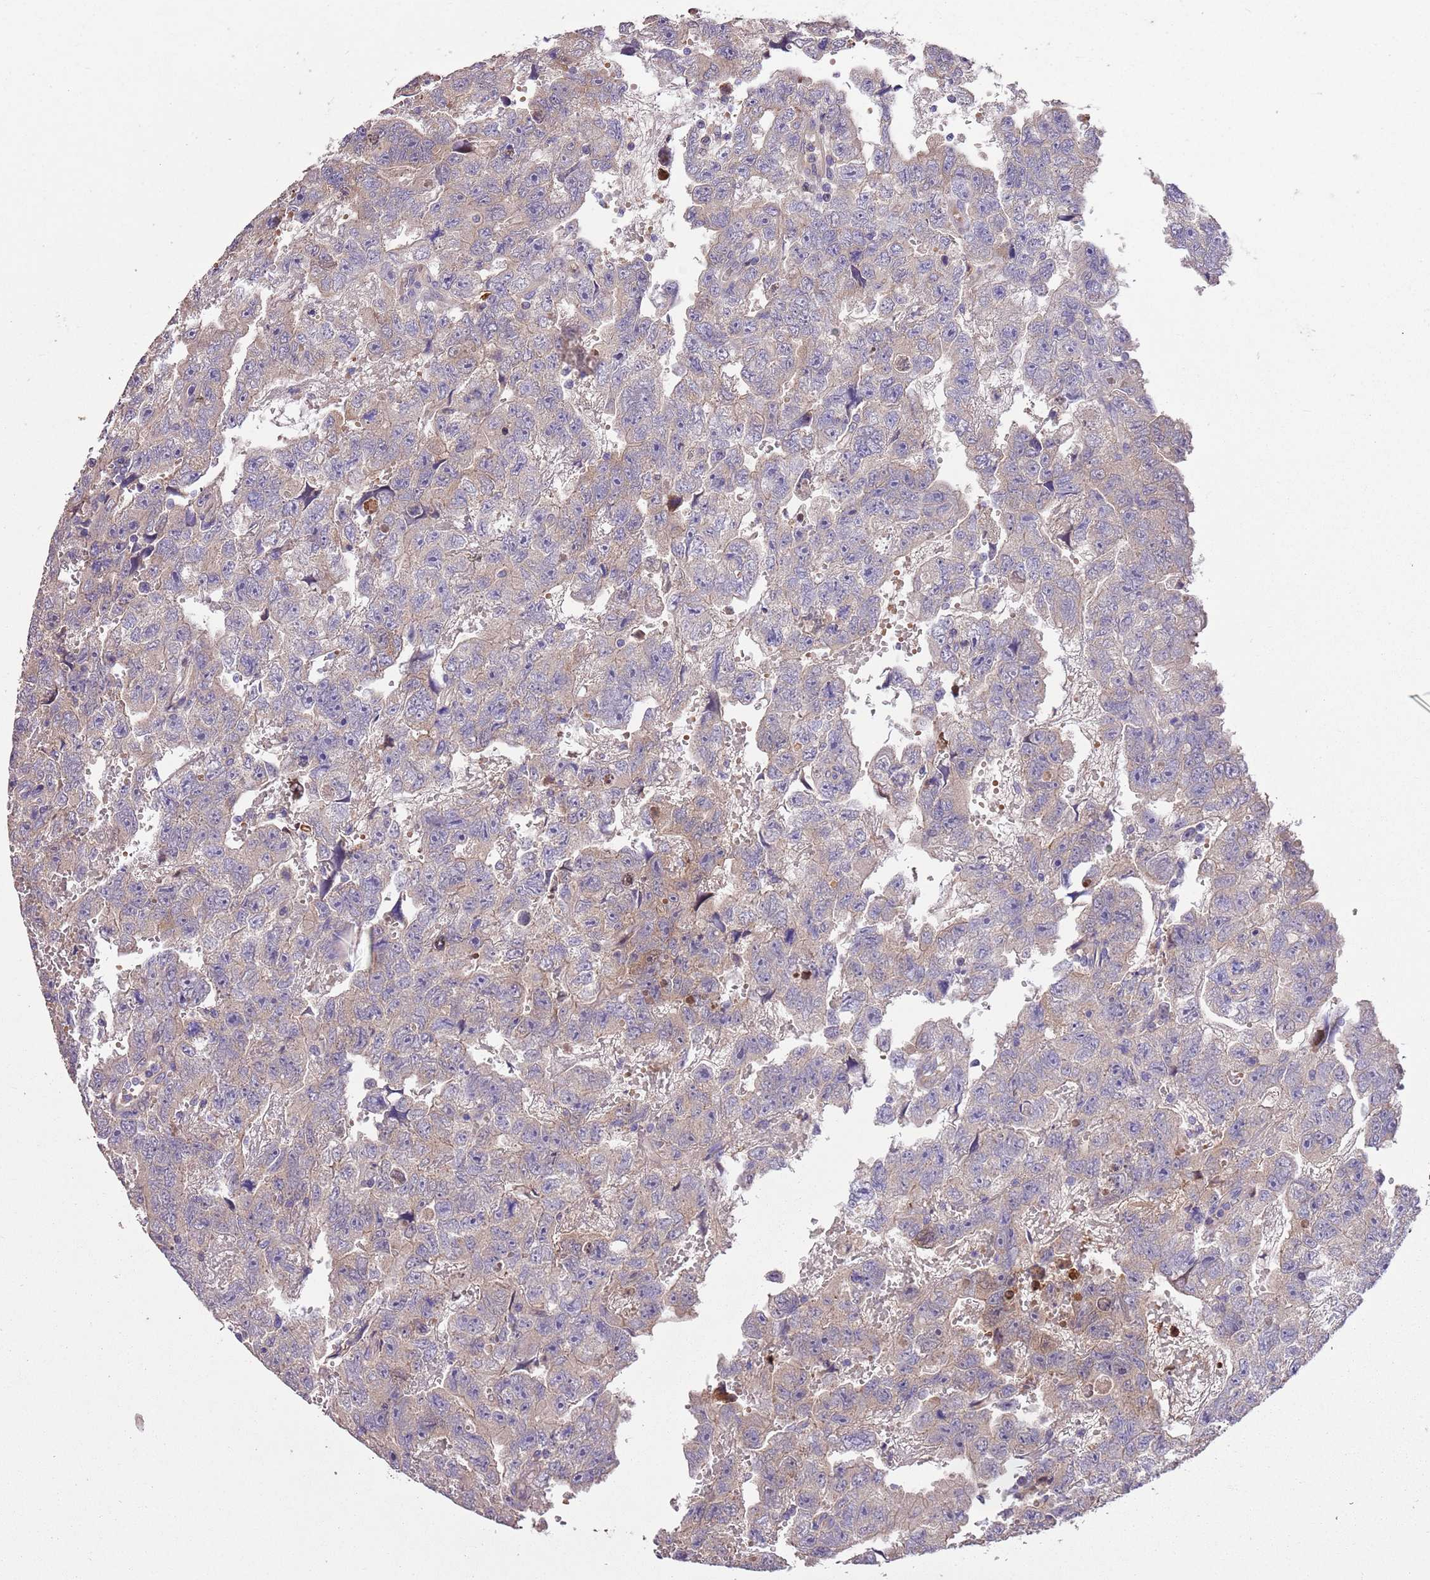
{"staining": {"intensity": "weak", "quantity": "<25%", "location": "cytoplasmic/membranous"}, "tissue": "testis cancer", "cell_type": "Tumor cells", "image_type": "cancer", "snomed": [{"axis": "morphology", "description": "Carcinoma, Embryonal, NOS"}, {"axis": "topography", "description": "Testis"}], "caption": "A histopathology image of human testis embryonal carcinoma is negative for staining in tumor cells.", "gene": "FAM89B", "patient": {"sex": "male", "age": 45}}